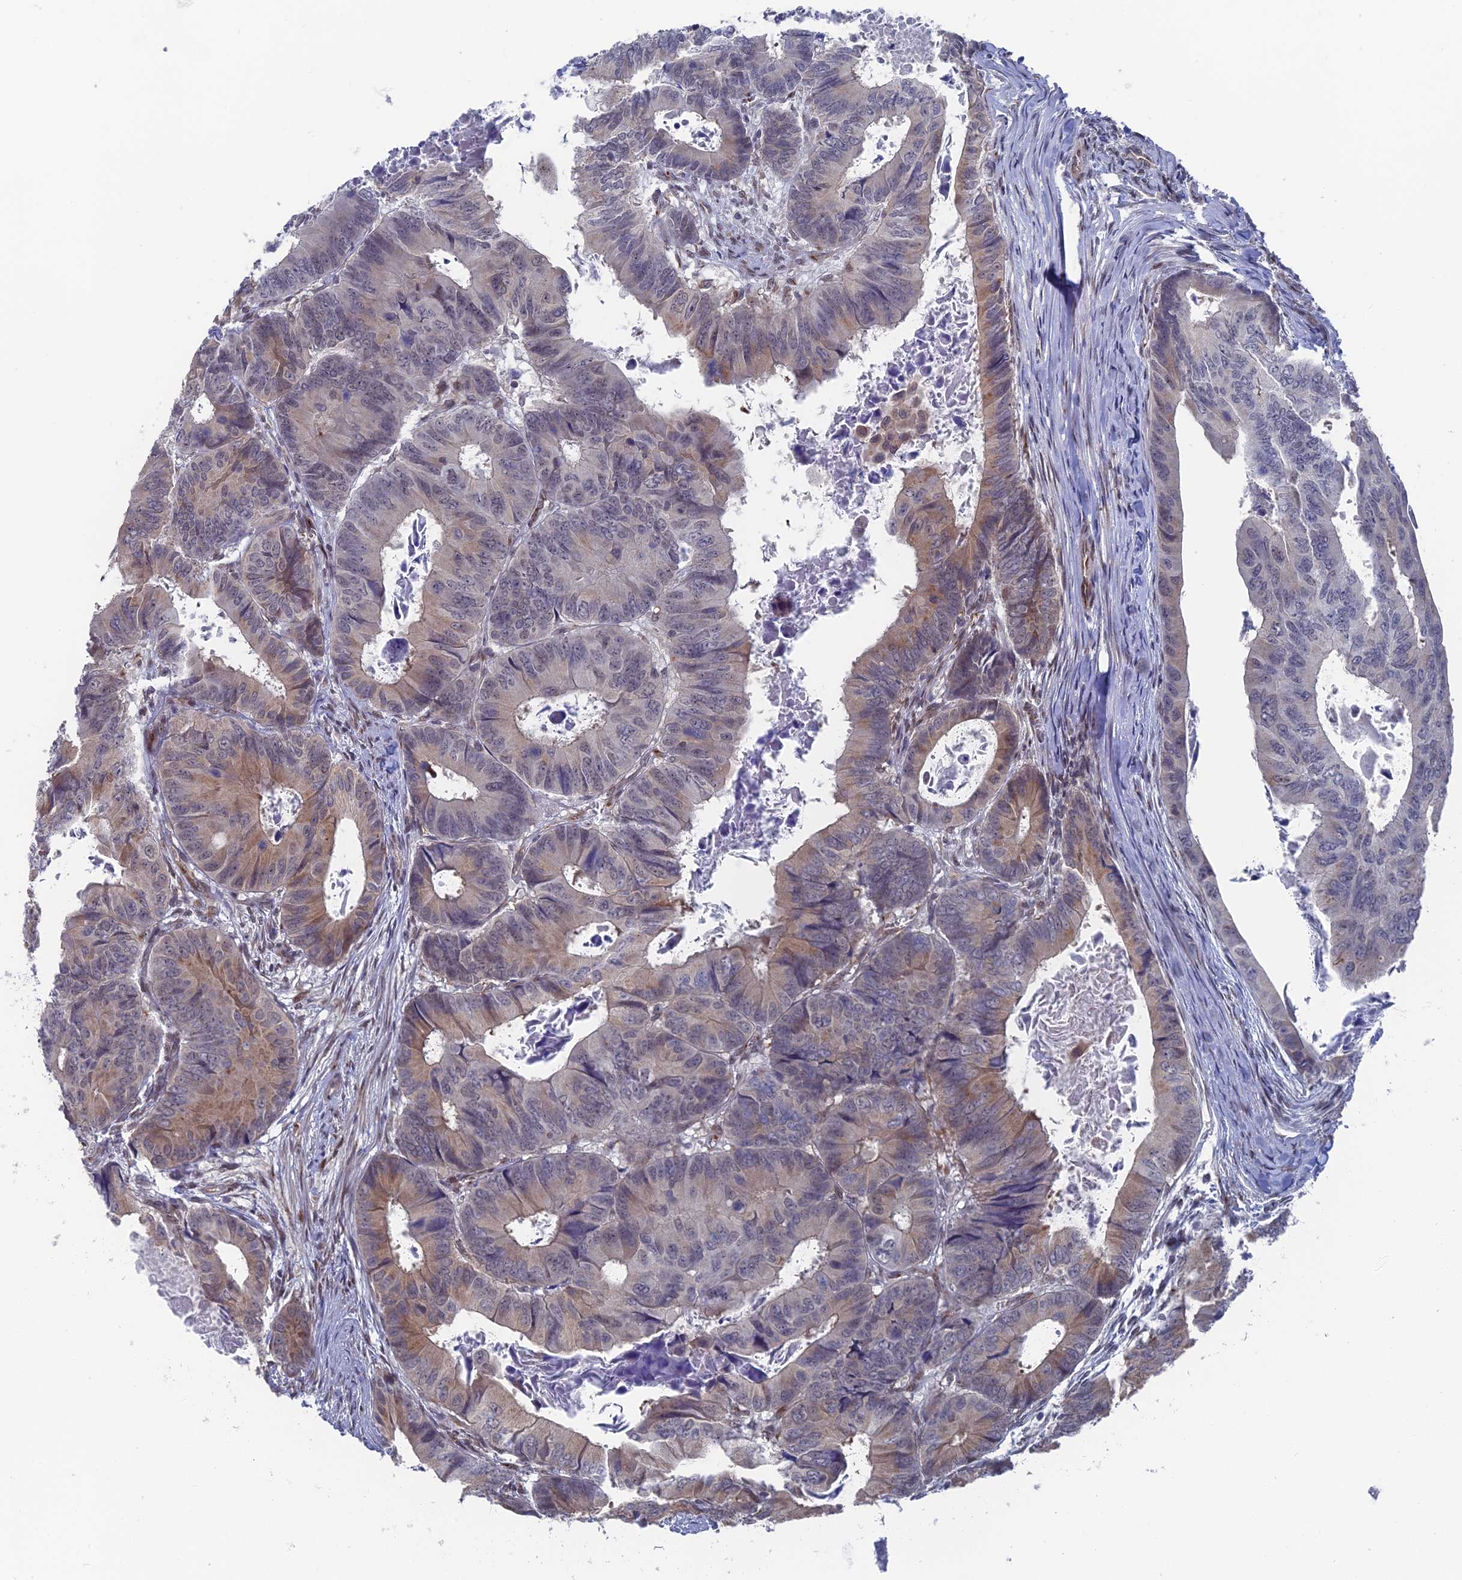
{"staining": {"intensity": "weak", "quantity": "25%-75%", "location": "cytoplasmic/membranous"}, "tissue": "colorectal cancer", "cell_type": "Tumor cells", "image_type": "cancer", "snomed": [{"axis": "morphology", "description": "Adenocarcinoma, NOS"}, {"axis": "topography", "description": "Colon"}], "caption": "Colorectal adenocarcinoma stained with a protein marker exhibits weak staining in tumor cells.", "gene": "FHIP2A", "patient": {"sex": "male", "age": 85}}